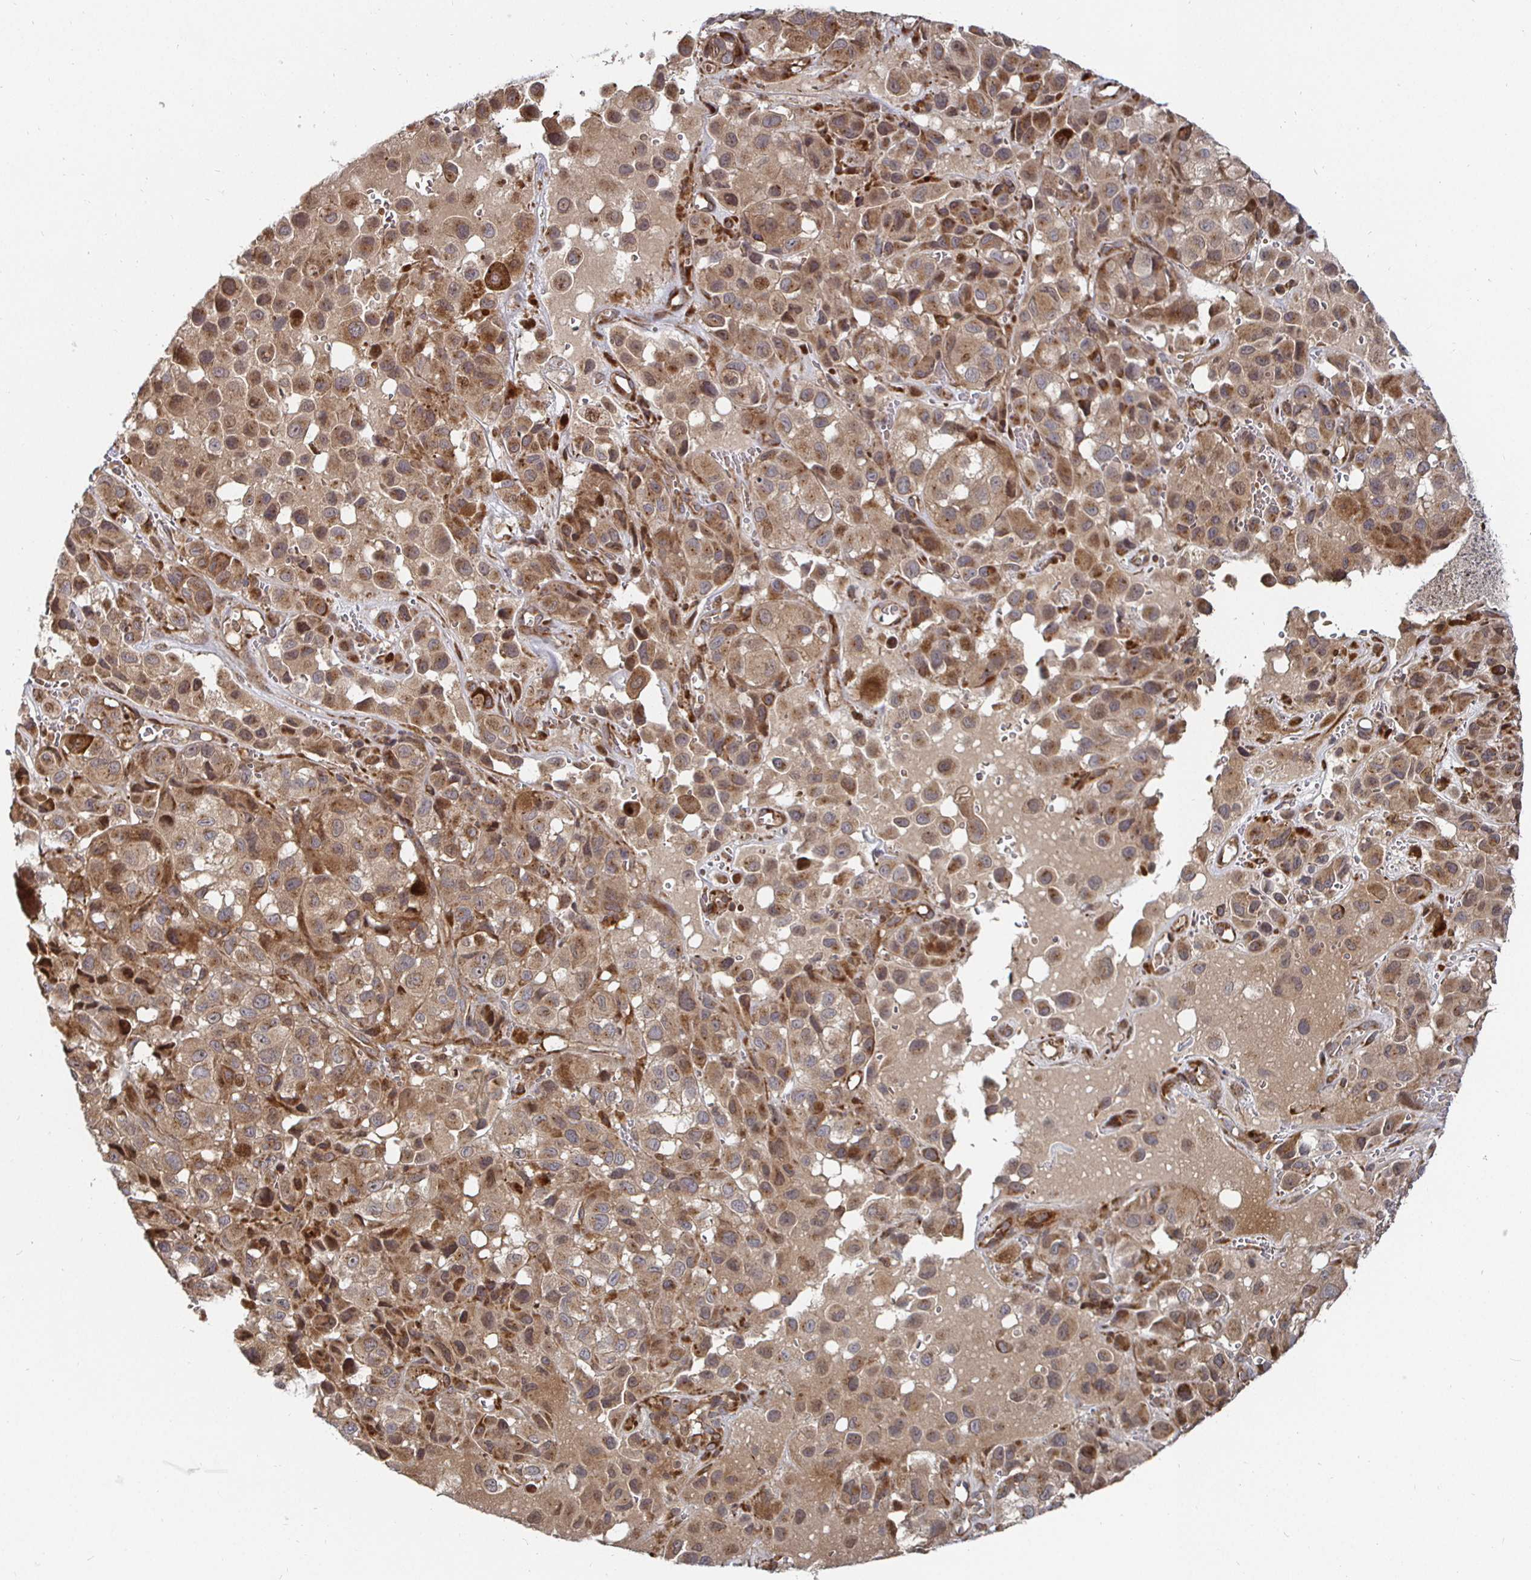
{"staining": {"intensity": "moderate", "quantity": "25%-75%", "location": "cytoplasmic/membranous,nuclear"}, "tissue": "melanoma", "cell_type": "Tumor cells", "image_type": "cancer", "snomed": [{"axis": "morphology", "description": "Malignant melanoma, NOS"}, {"axis": "topography", "description": "Skin"}], "caption": "IHC micrograph of neoplastic tissue: malignant melanoma stained using immunohistochemistry (IHC) reveals medium levels of moderate protein expression localized specifically in the cytoplasmic/membranous and nuclear of tumor cells, appearing as a cytoplasmic/membranous and nuclear brown color.", "gene": "TBKBP1", "patient": {"sex": "male", "age": 93}}